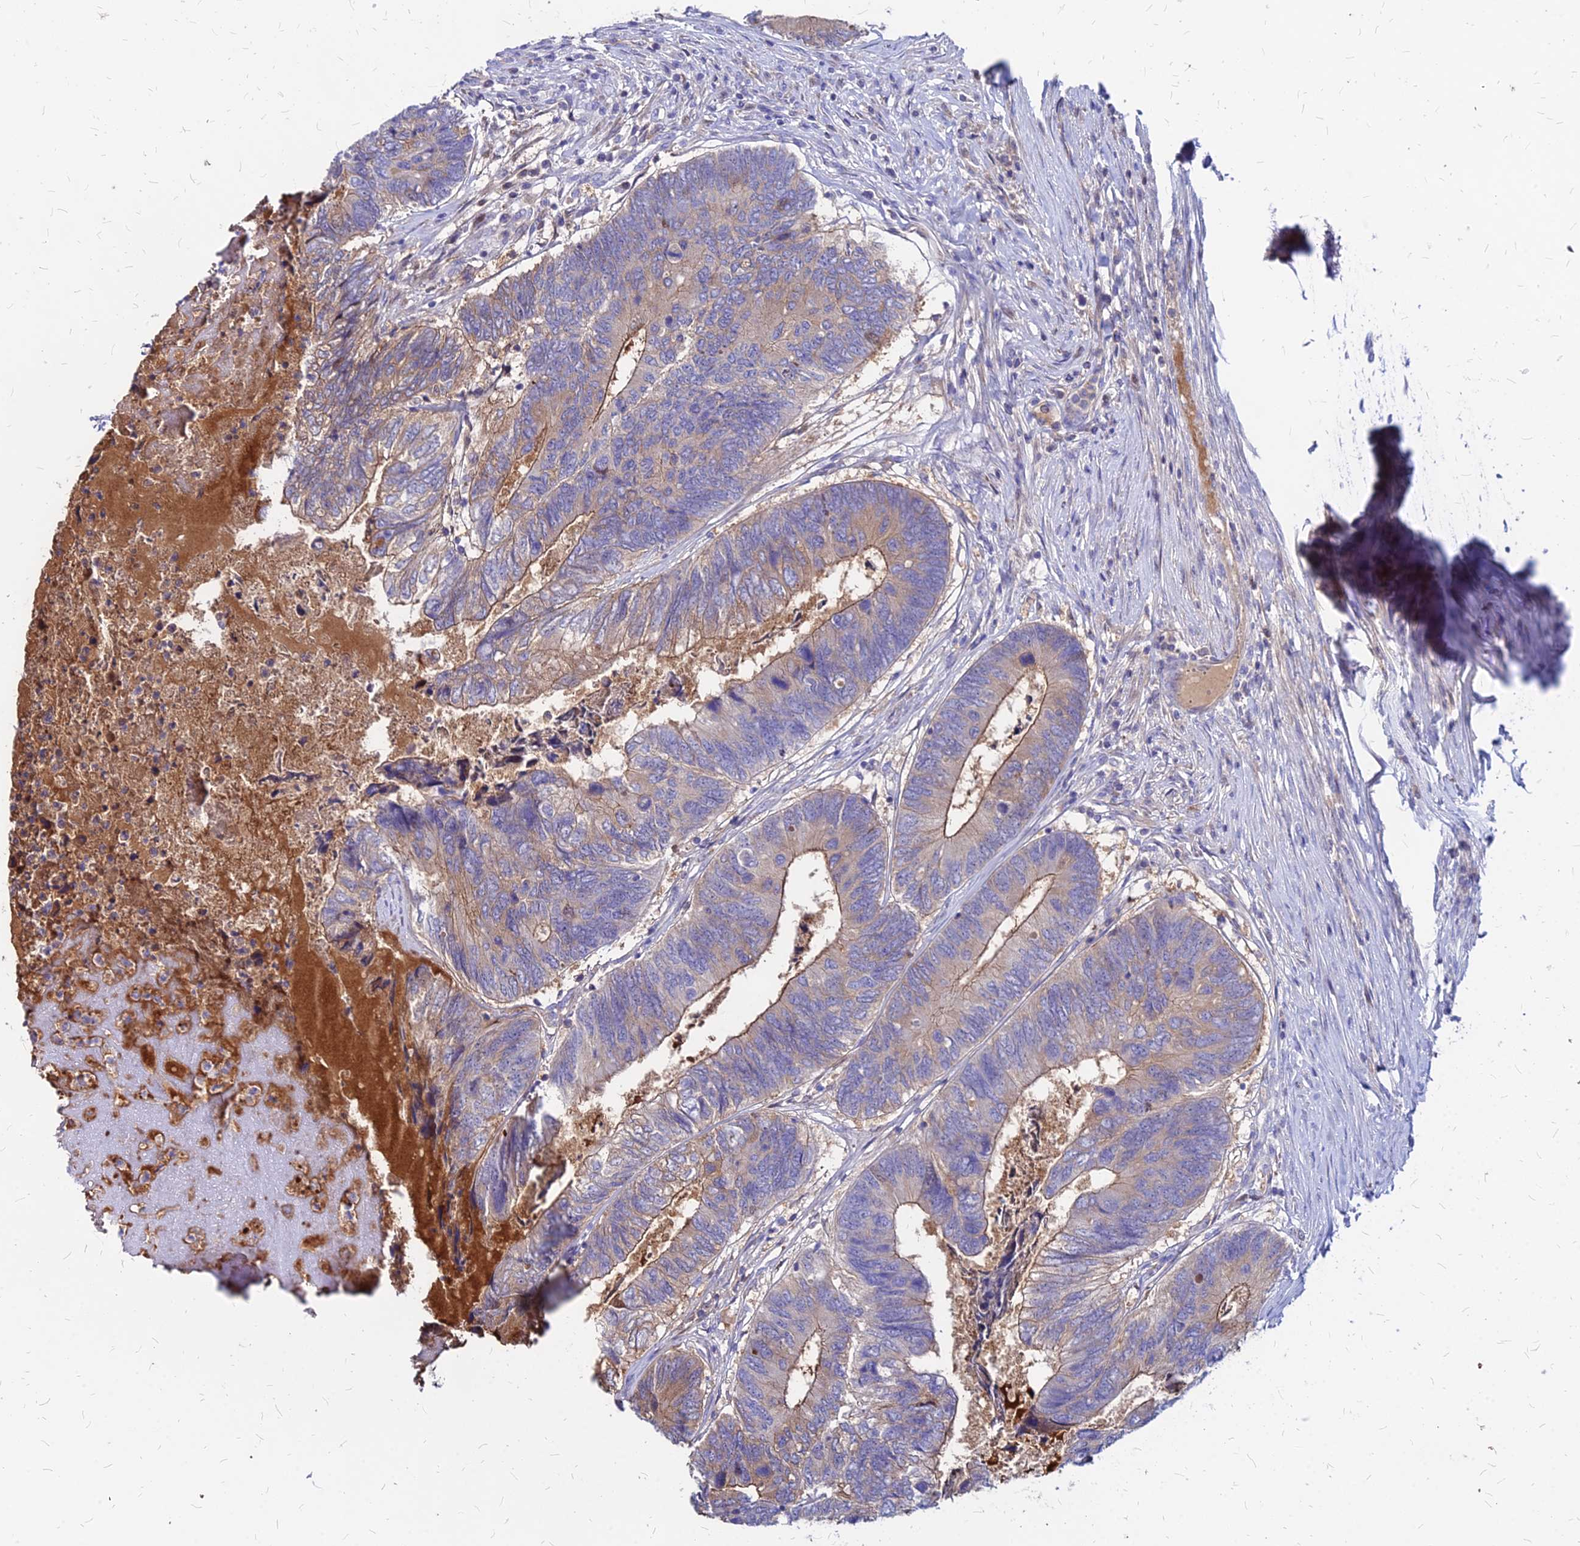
{"staining": {"intensity": "moderate", "quantity": "25%-75%", "location": "cytoplasmic/membranous"}, "tissue": "colorectal cancer", "cell_type": "Tumor cells", "image_type": "cancer", "snomed": [{"axis": "morphology", "description": "Adenocarcinoma, NOS"}, {"axis": "topography", "description": "Colon"}], "caption": "Adenocarcinoma (colorectal) stained with a protein marker reveals moderate staining in tumor cells.", "gene": "ACSM6", "patient": {"sex": "female", "age": 67}}